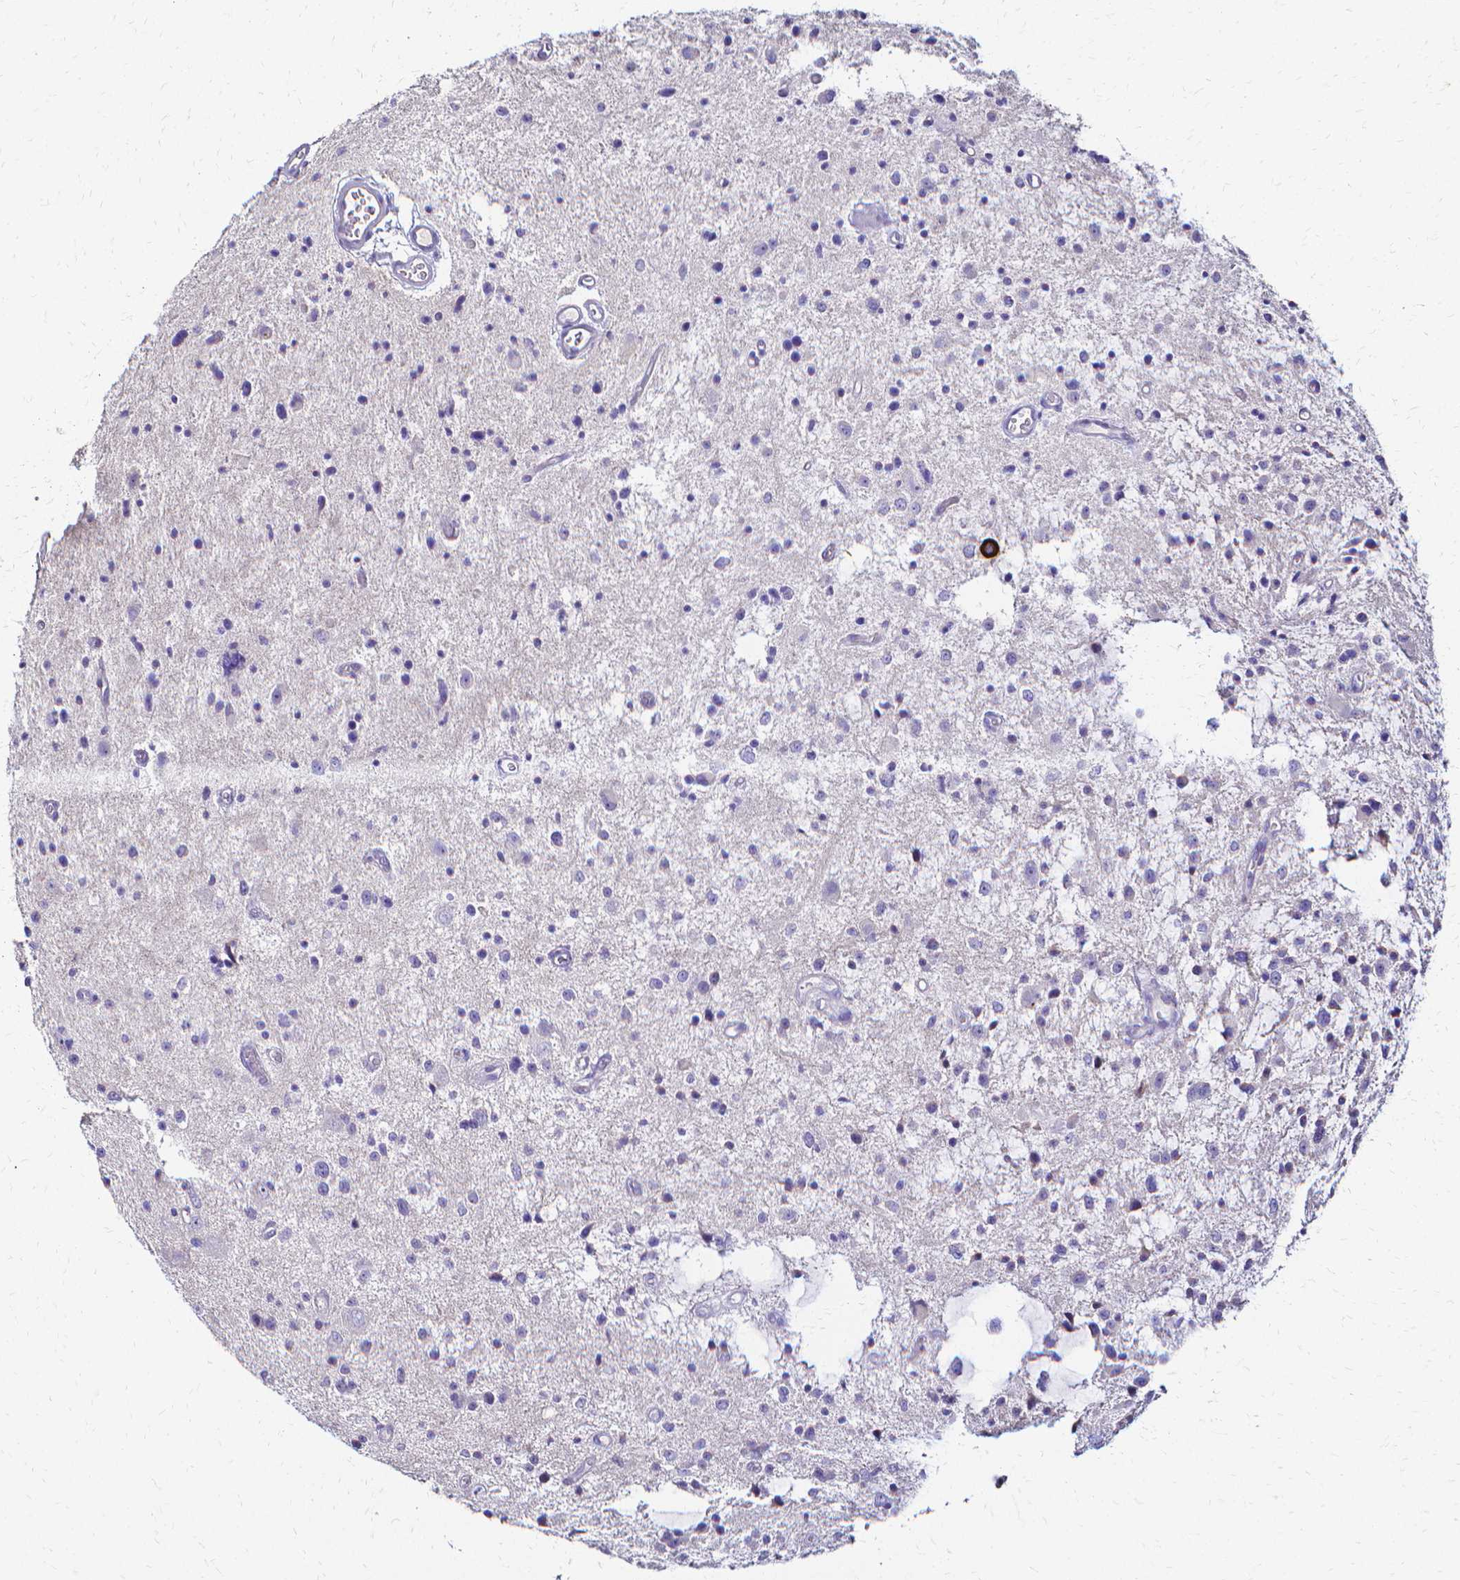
{"staining": {"intensity": "negative", "quantity": "none", "location": "none"}, "tissue": "glioma", "cell_type": "Tumor cells", "image_type": "cancer", "snomed": [{"axis": "morphology", "description": "Glioma, malignant, Low grade"}, {"axis": "topography", "description": "Brain"}], "caption": "Immunohistochemistry micrograph of neoplastic tissue: human malignant glioma (low-grade) stained with DAB reveals no significant protein expression in tumor cells.", "gene": "CCNB1", "patient": {"sex": "male", "age": 43}}